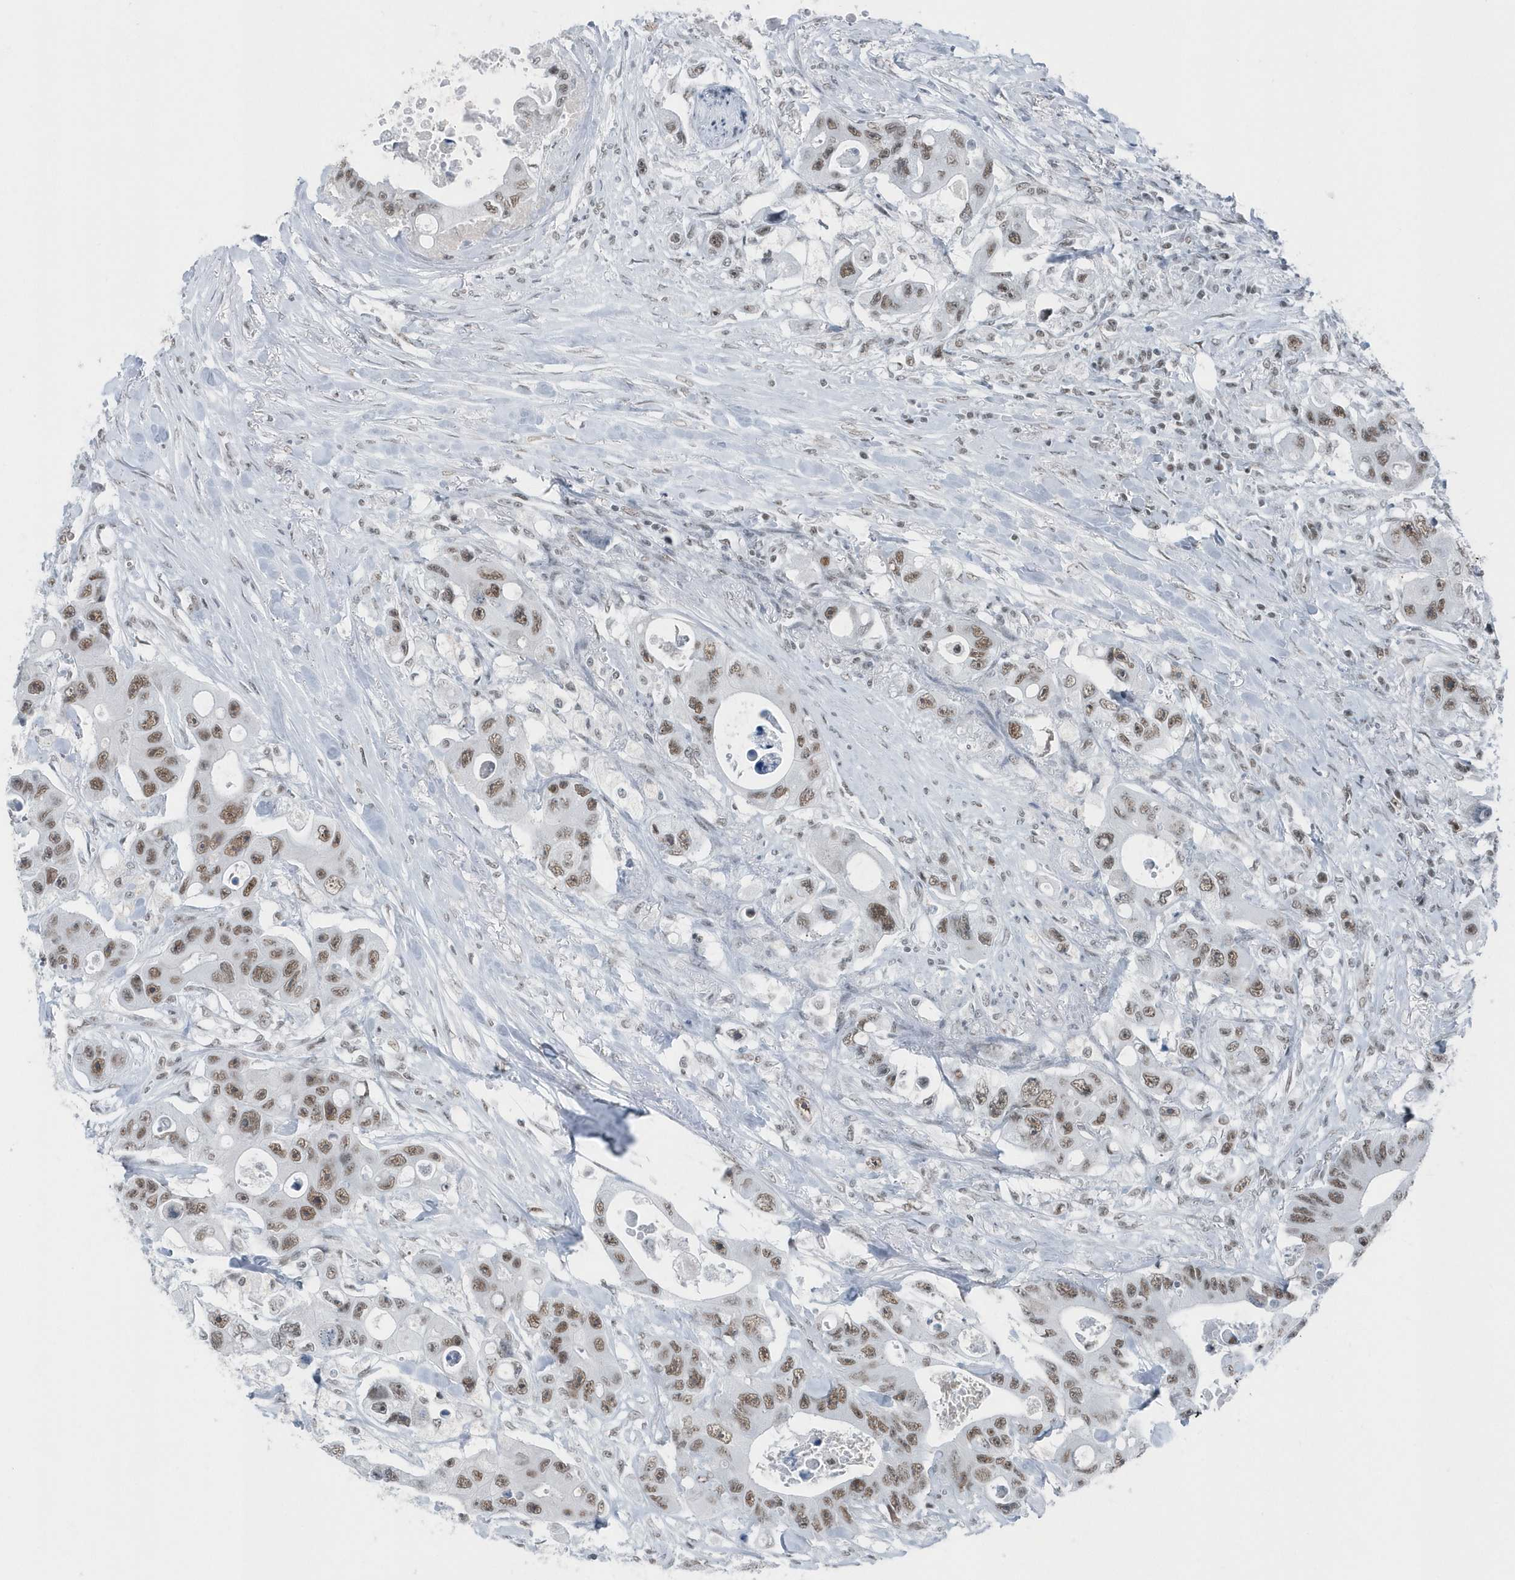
{"staining": {"intensity": "moderate", "quantity": ">75%", "location": "nuclear"}, "tissue": "colorectal cancer", "cell_type": "Tumor cells", "image_type": "cancer", "snomed": [{"axis": "morphology", "description": "Adenocarcinoma, NOS"}, {"axis": "topography", "description": "Colon"}], "caption": "Tumor cells show medium levels of moderate nuclear staining in approximately >75% of cells in human colorectal cancer.", "gene": "FIP1L1", "patient": {"sex": "female", "age": 46}}